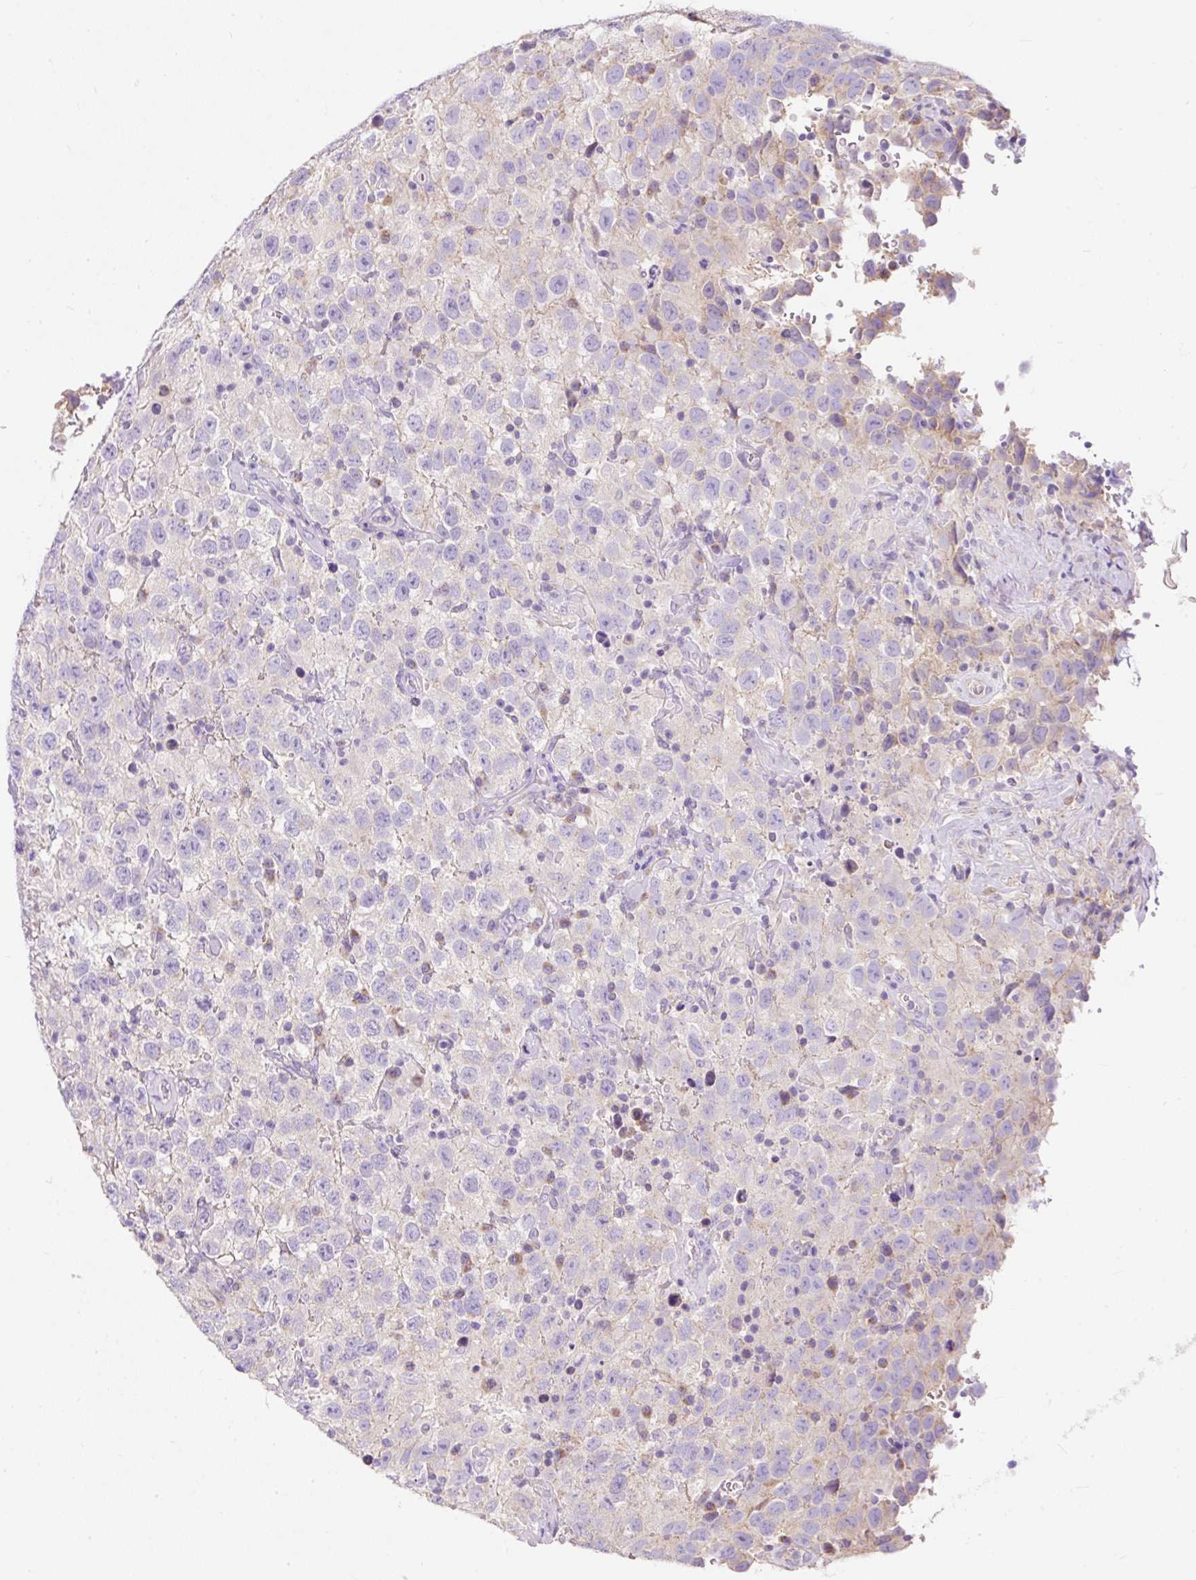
{"staining": {"intensity": "weak", "quantity": "<25%", "location": "cytoplasmic/membranous"}, "tissue": "testis cancer", "cell_type": "Tumor cells", "image_type": "cancer", "snomed": [{"axis": "morphology", "description": "Seminoma, NOS"}, {"axis": "topography", "description": "Testis"}], "caption": "Tumor cells are negative for brown protein staining in seminoma (testis). (DAB IHC, high magnification).", "gene": "SUSD5", "patient": {"sex": "male", "age": 41}}